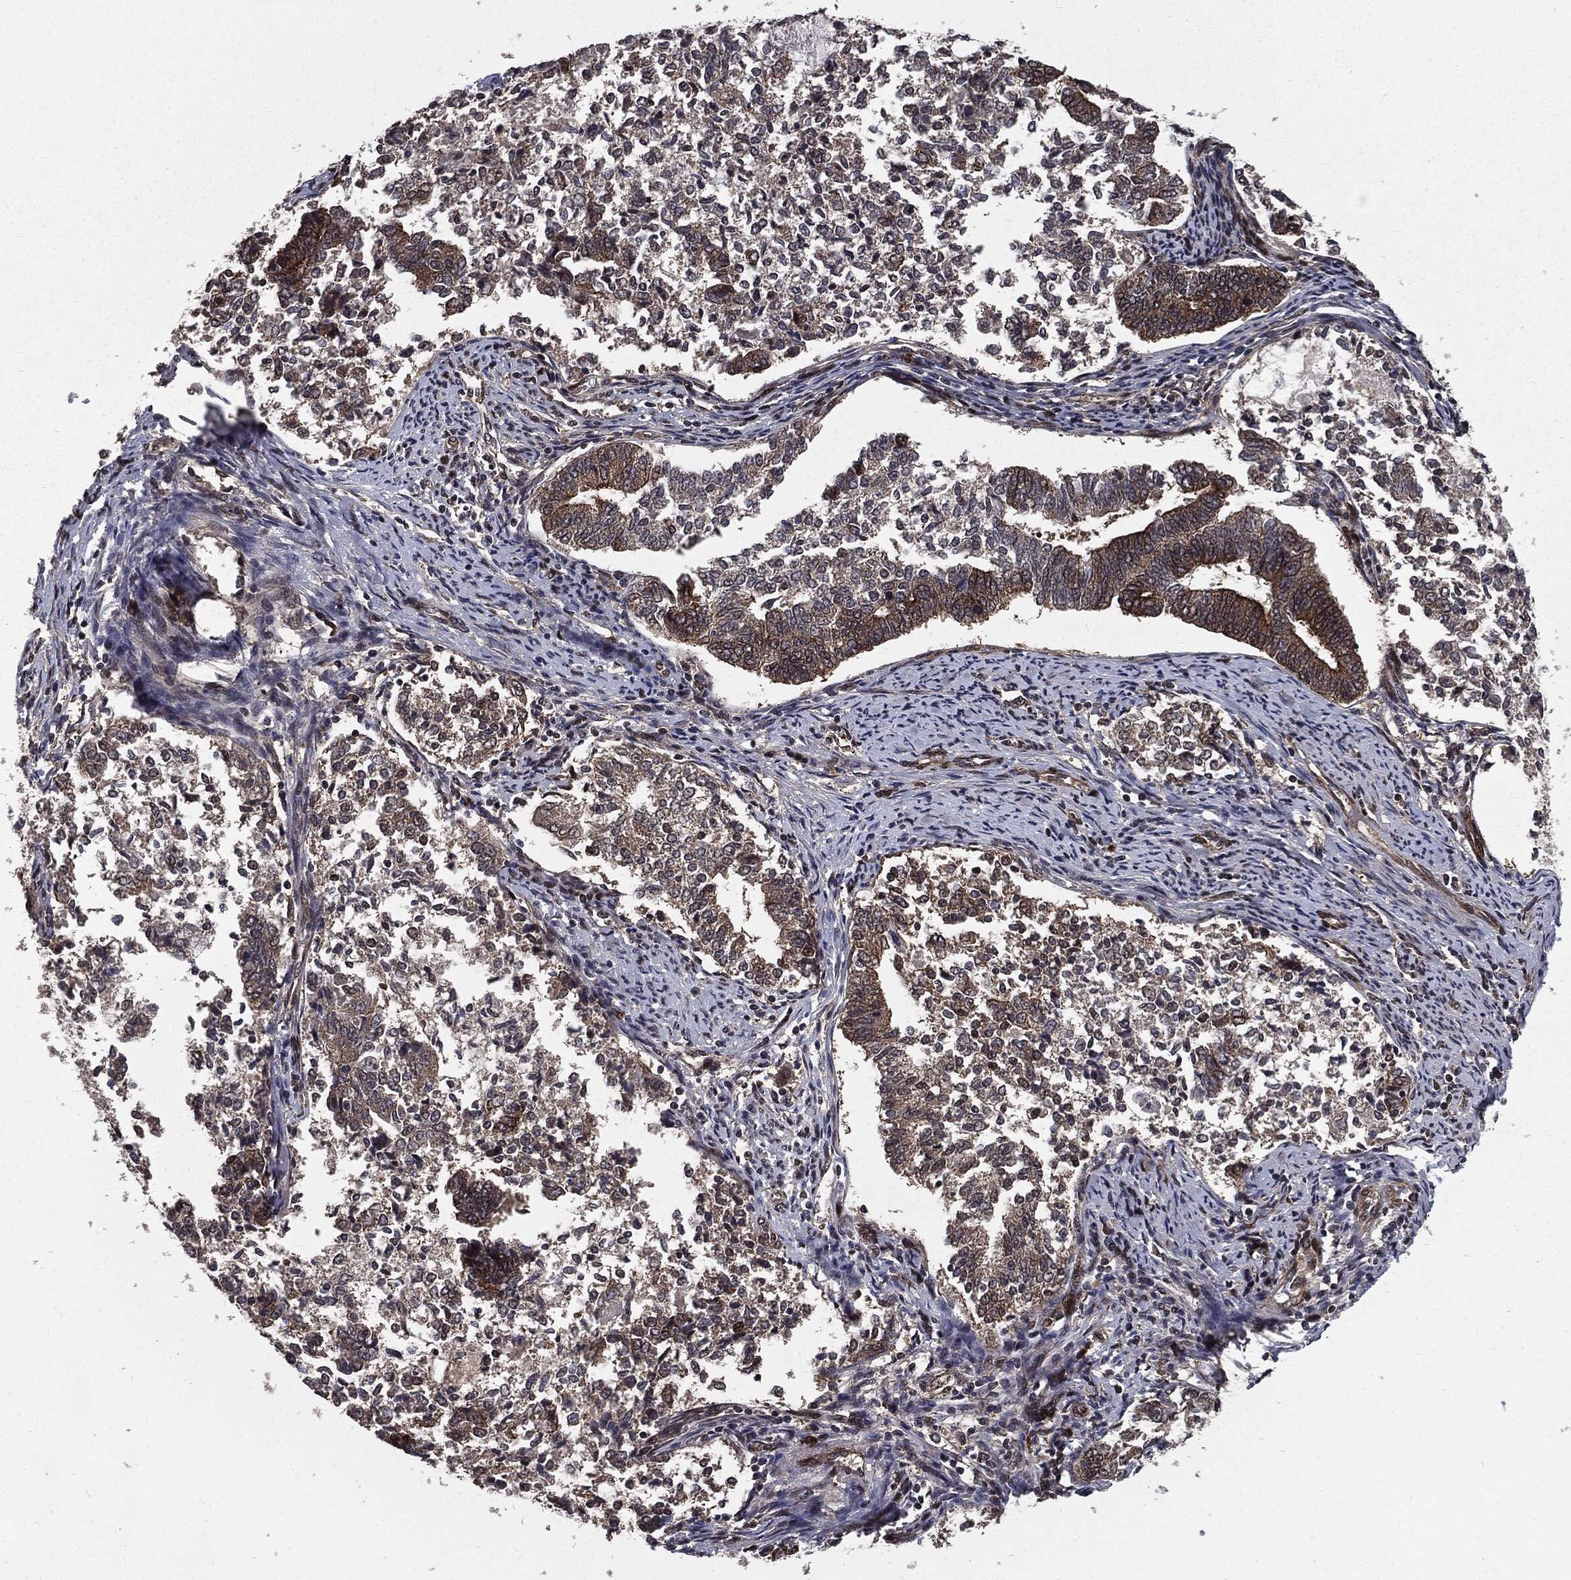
{"staining": {"intensity": "strong", "quantity": "<25%", "location": "cytoplasmic/membranous"}, "tissue": "endometrial cancer", "cell_type": "Tumor cells", "image_type": "cancer", "snomed": [{"axis": "morphology", "description": "Adenocarcinoma, NOS"}, {"axis": "topography", "description": "Endometrium"}], "caption": "A high-resolution micrograph shows immunohistochemistry staining of adenocarcinoma (endometrial), which exhibits strong cytoplasmic/membranous expression in approximately <25% of tumor cells.", "gene": "PTPA", "patient": {"sex": "female", "age": 65}}